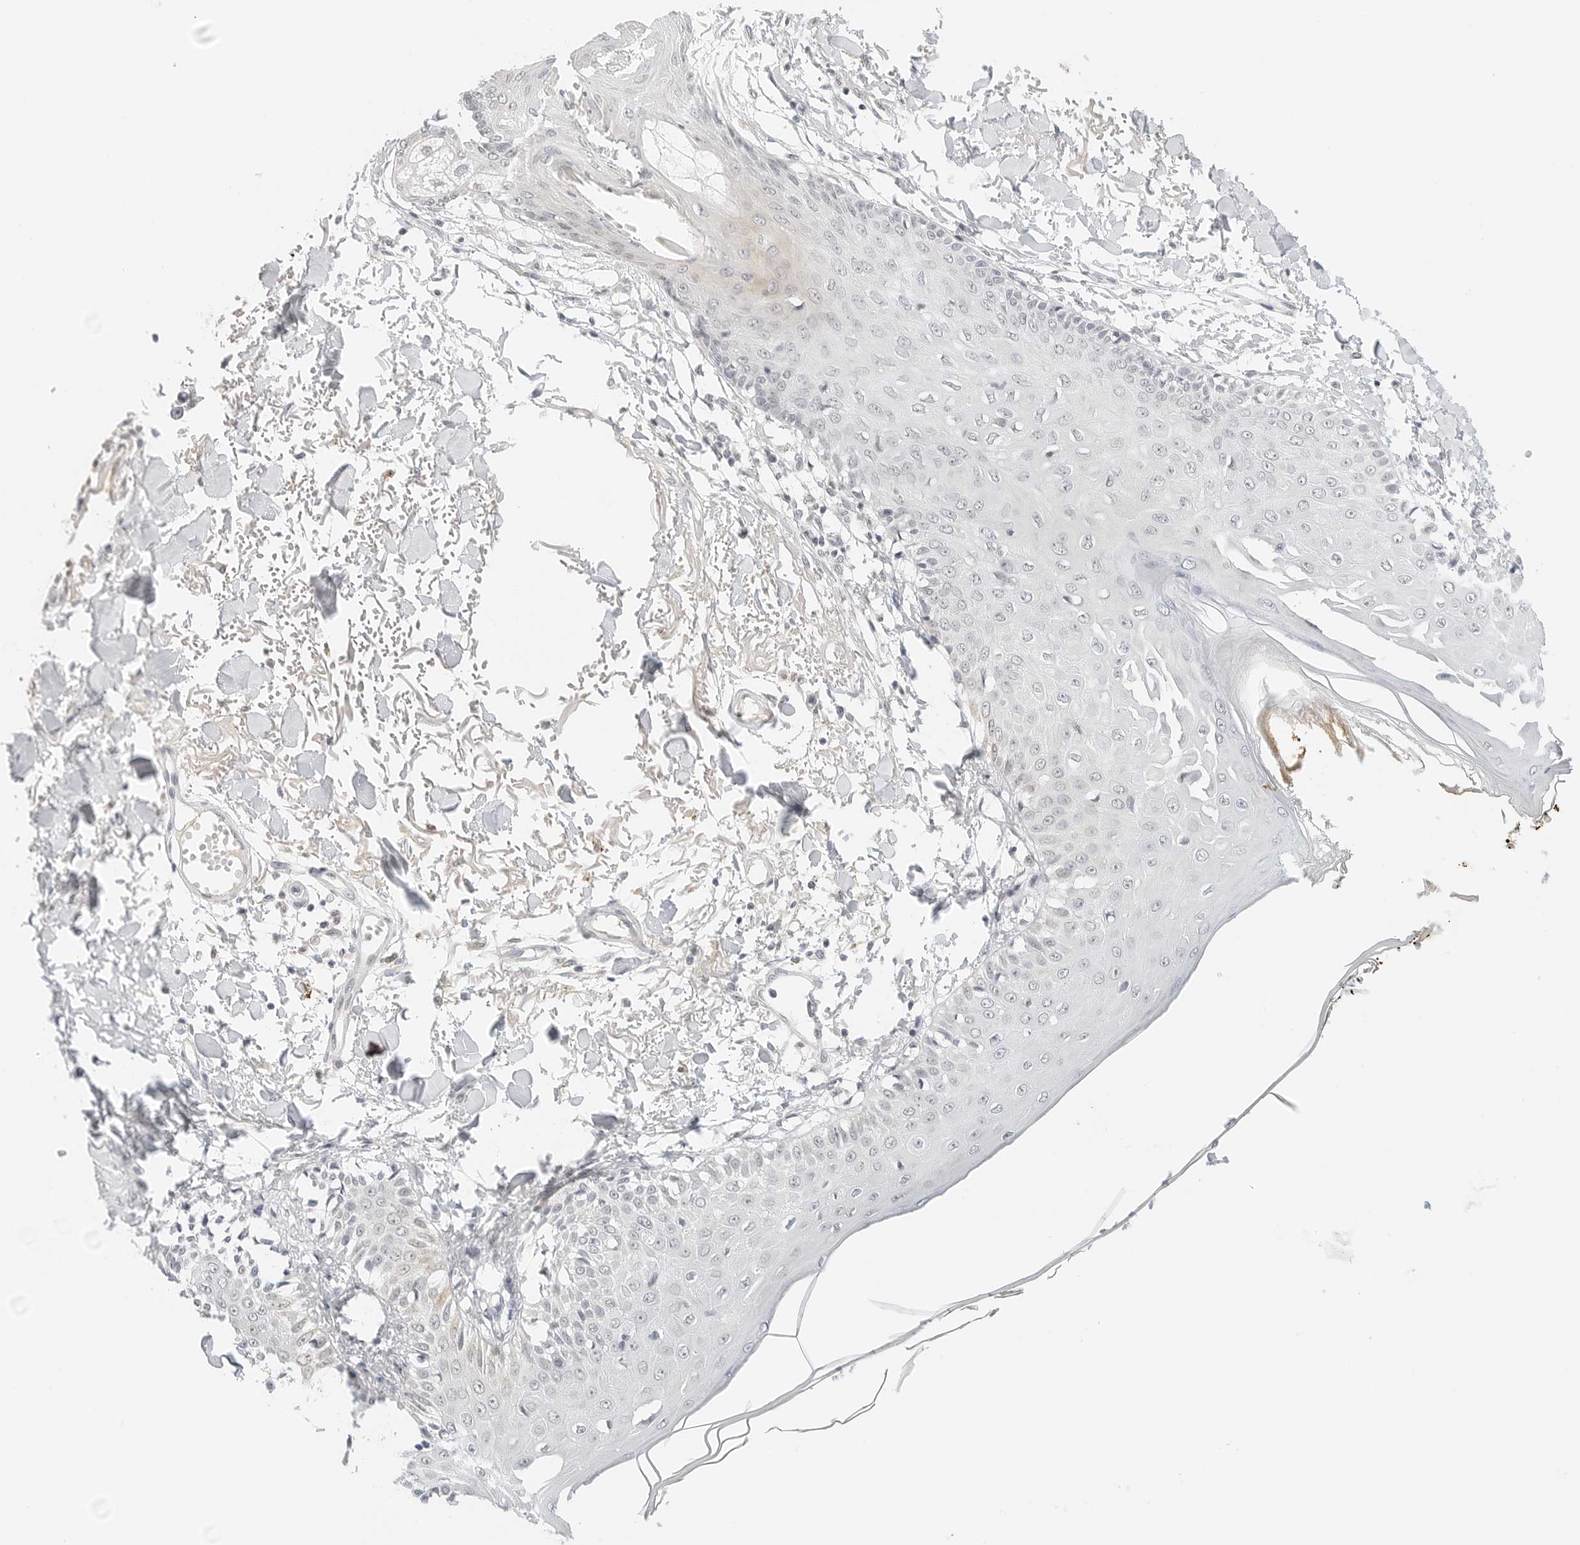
{"staining": {"intensity": "negative", "quantity": "none", "location": "none"}, "tissue": "skin", "cell_type": "Fibroblasts", "image_type": "normal", "snomed": [{"axis": "morphology", "description": "Normal tissue, NOS"}, {"axis": "morphology", "description": "Squamous cell carcinoma, NOS"}, {"axis": "topography", "description": "Skin"}, {"axis": "topography", "description": "Peripheral nerve tissue"}], "caption": "High magnification brightfield microscopy of unremarkable skin stained with DAB (3,3'-diaminobenzidine) (brown) and counterstained with hematoxylin (blue): fibroblasts show no significant staining. The staining is performed using DAB brown chromogen with nuclei counter-stained in using hematoxylin.", "gene": "NEO1", "patient": {"sex": "male", "age": 83}}